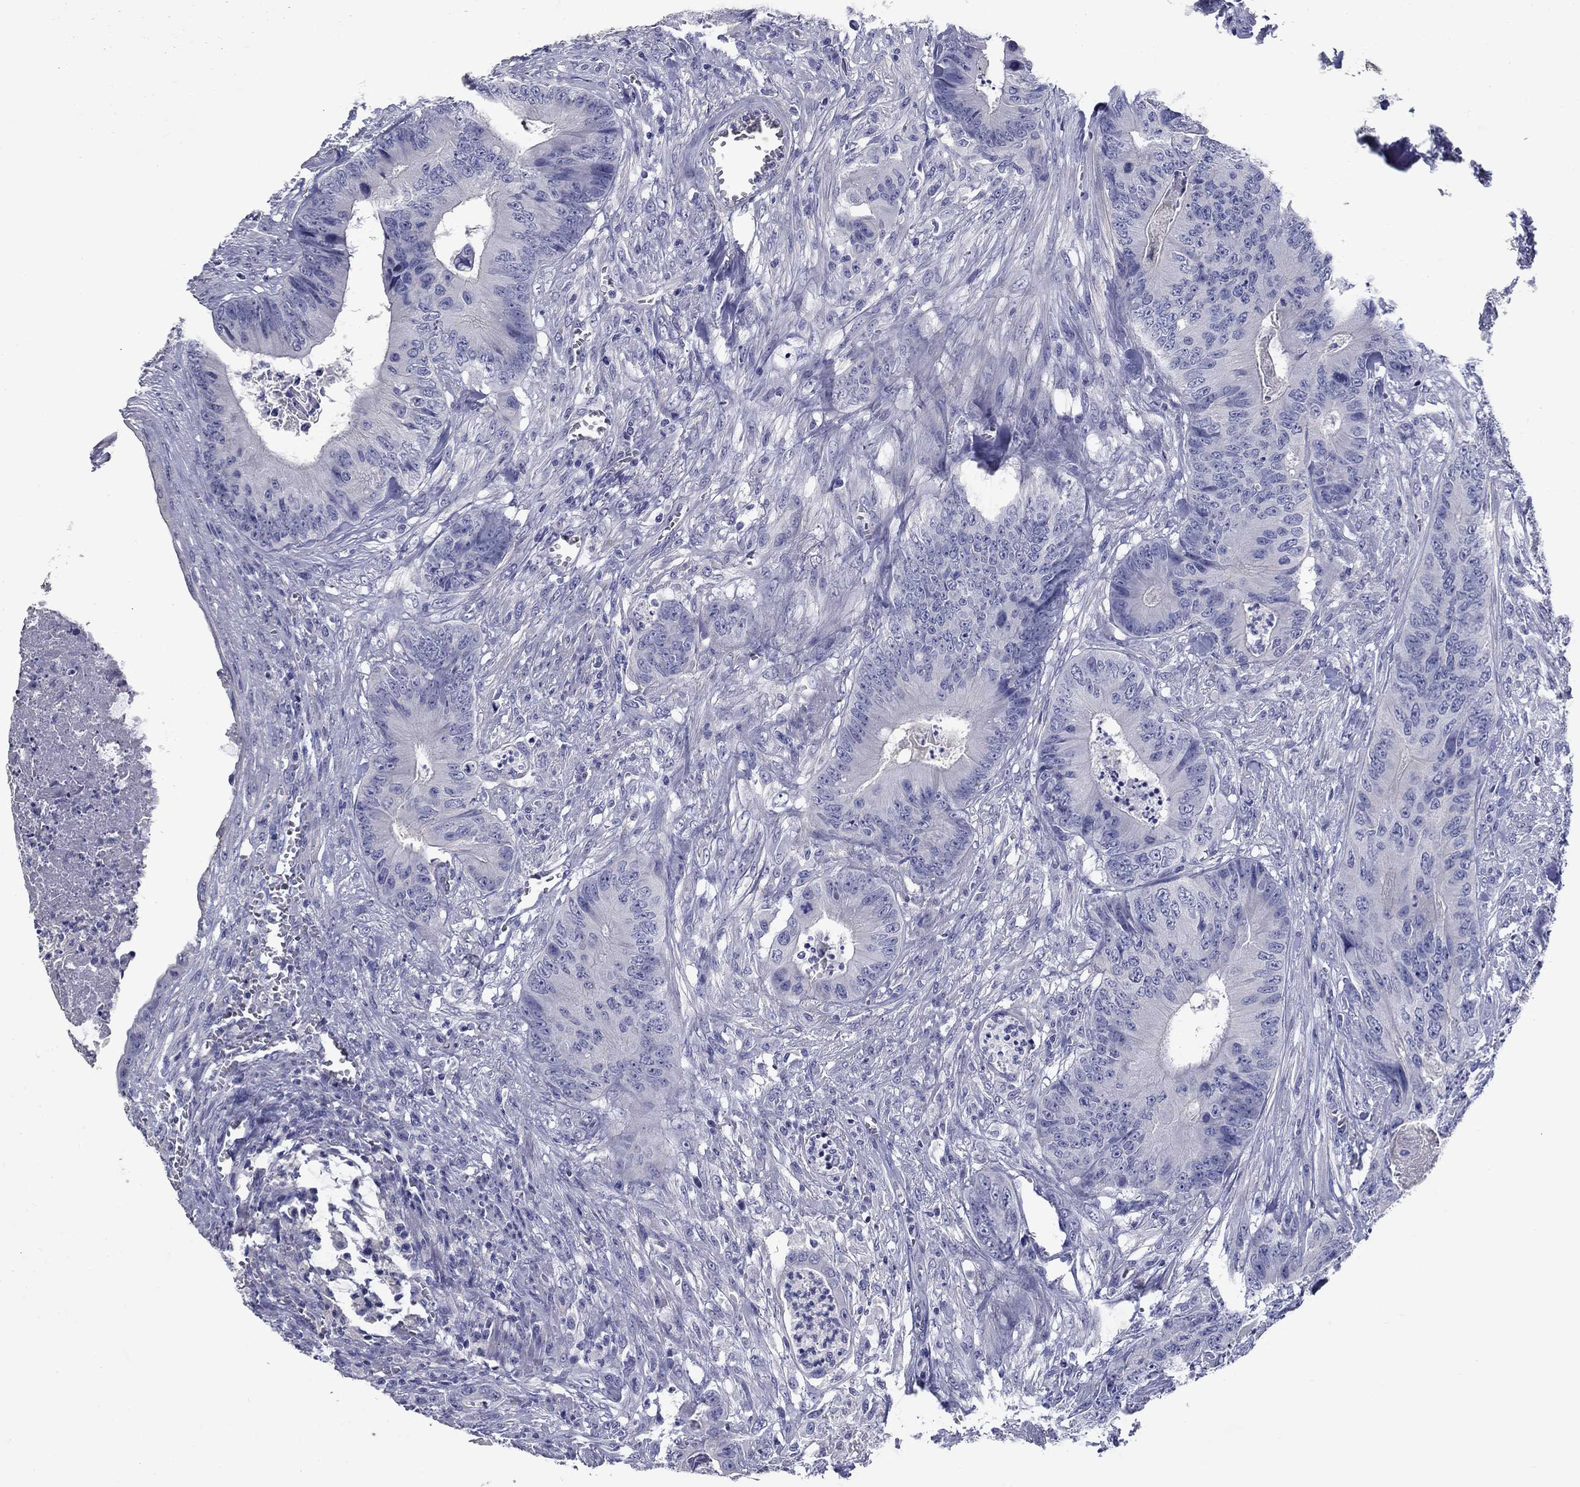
{"staining": {"intensity": "negative", "quantity": "none", "location": "none"}, "tissue": "colorectal cancer", "cell_type": "Tumor cells", "image_type": "cancer", "snomed": [{"axis": "morphology", "description": "Adenocarcinoma, NOS"}, {"axis": "topography", "description": "Colon"}], "caption": "A high-resolution micrograph shows immunohistochemistry staining of colorectal cancer (adenocarcinoma), which demonstrates no significant expression in tumor cells.", "gene": "PRKCG", "patient": {"sex": "male", "age": 84}}